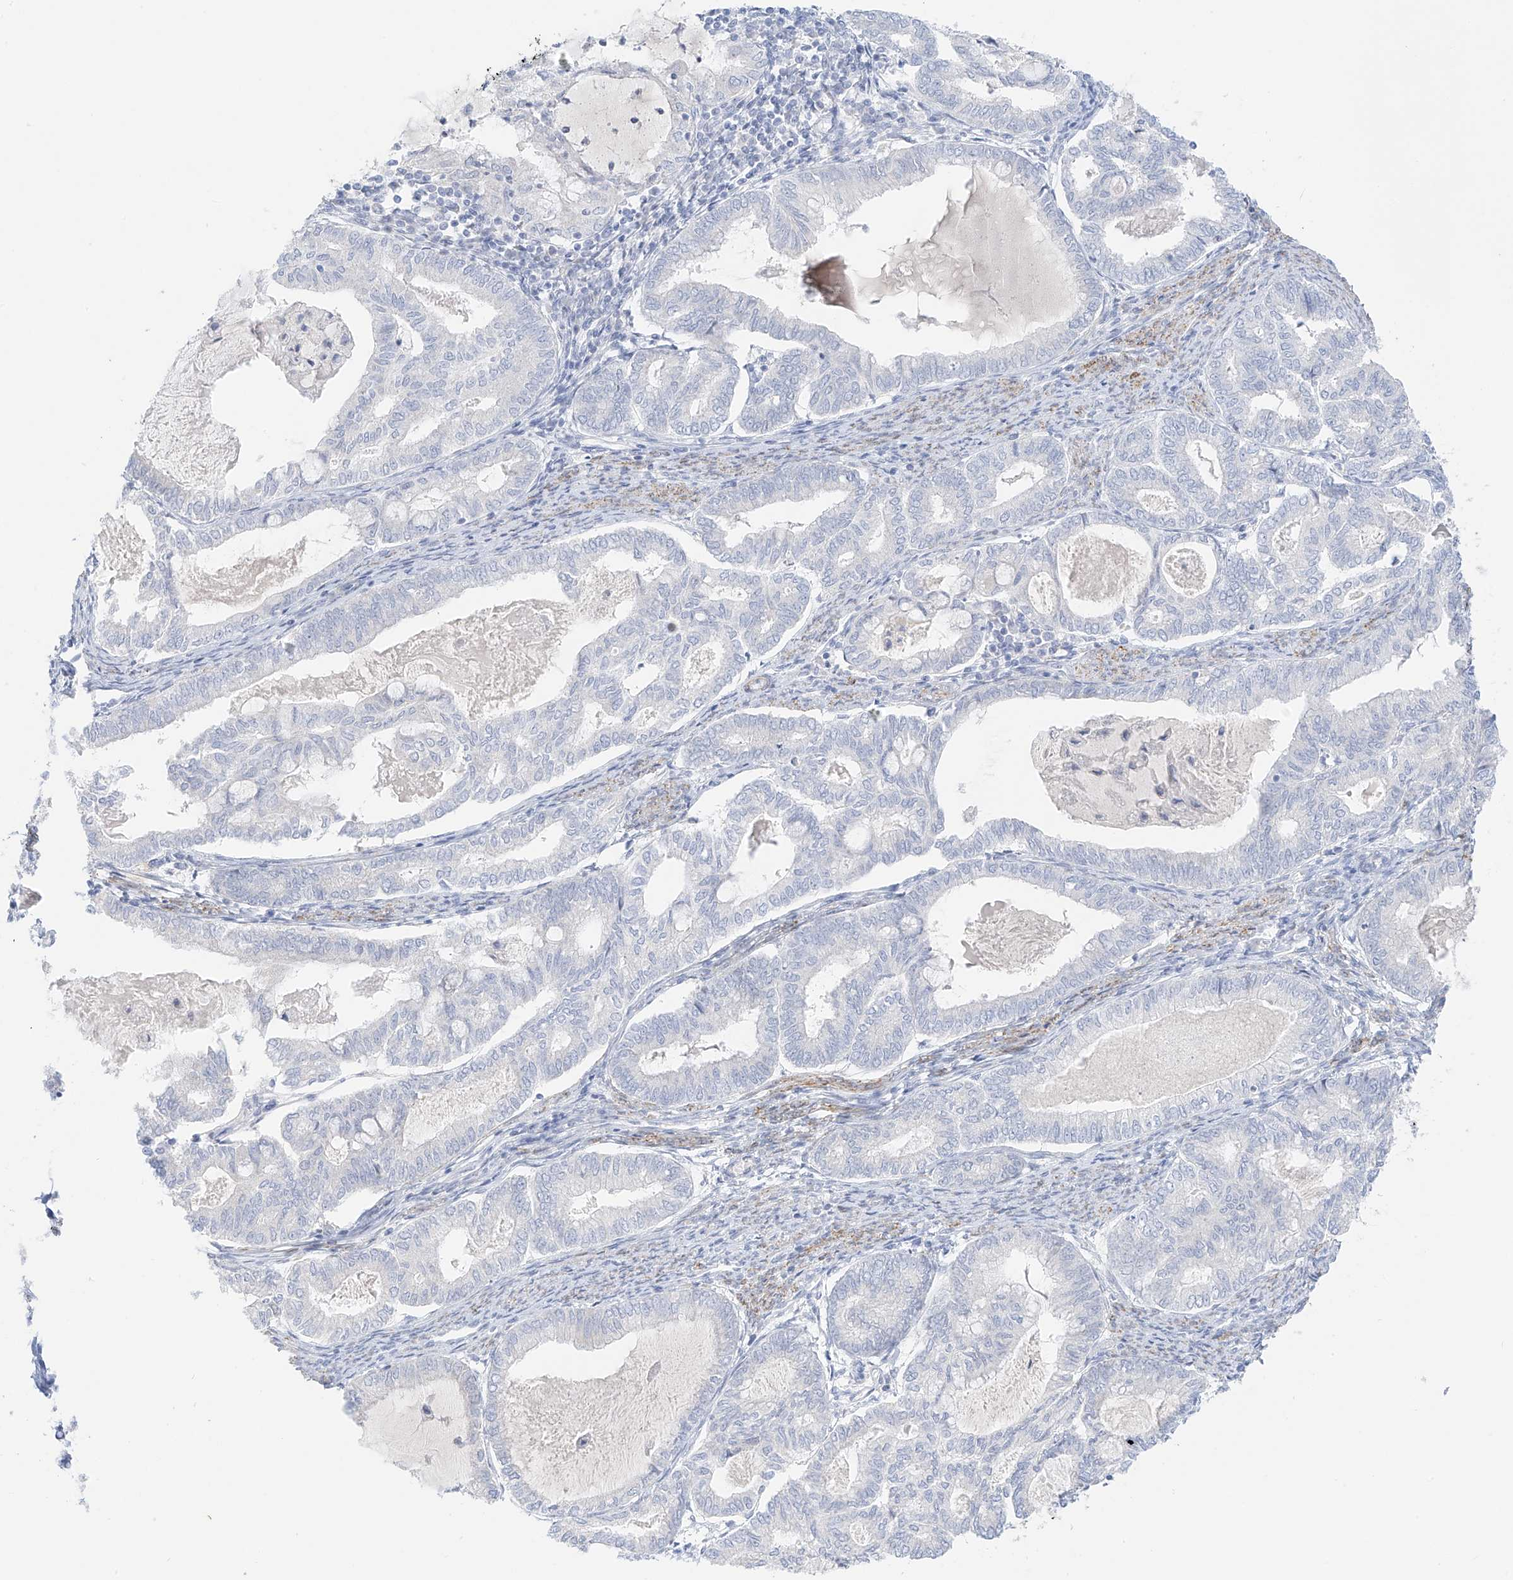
{"staining": {"intensity": "negative", "quantity": "none", "location": "none"}, "tissue": "endometrial cancer", "cell_type": "Tumor cells", "image_type": "cancer", "snomed": [{"axis": "morphology", "description": "Adenocarcinoma, NOS"}, {"axis": "topography", "description": "Endometrium"}], "caption": "The image shows no significant expression in tumor cells of endometrial cancer (adenocarcinoma).", "gene": "ST3GAL5", "patient": {"sex": "female", "age": 79}}